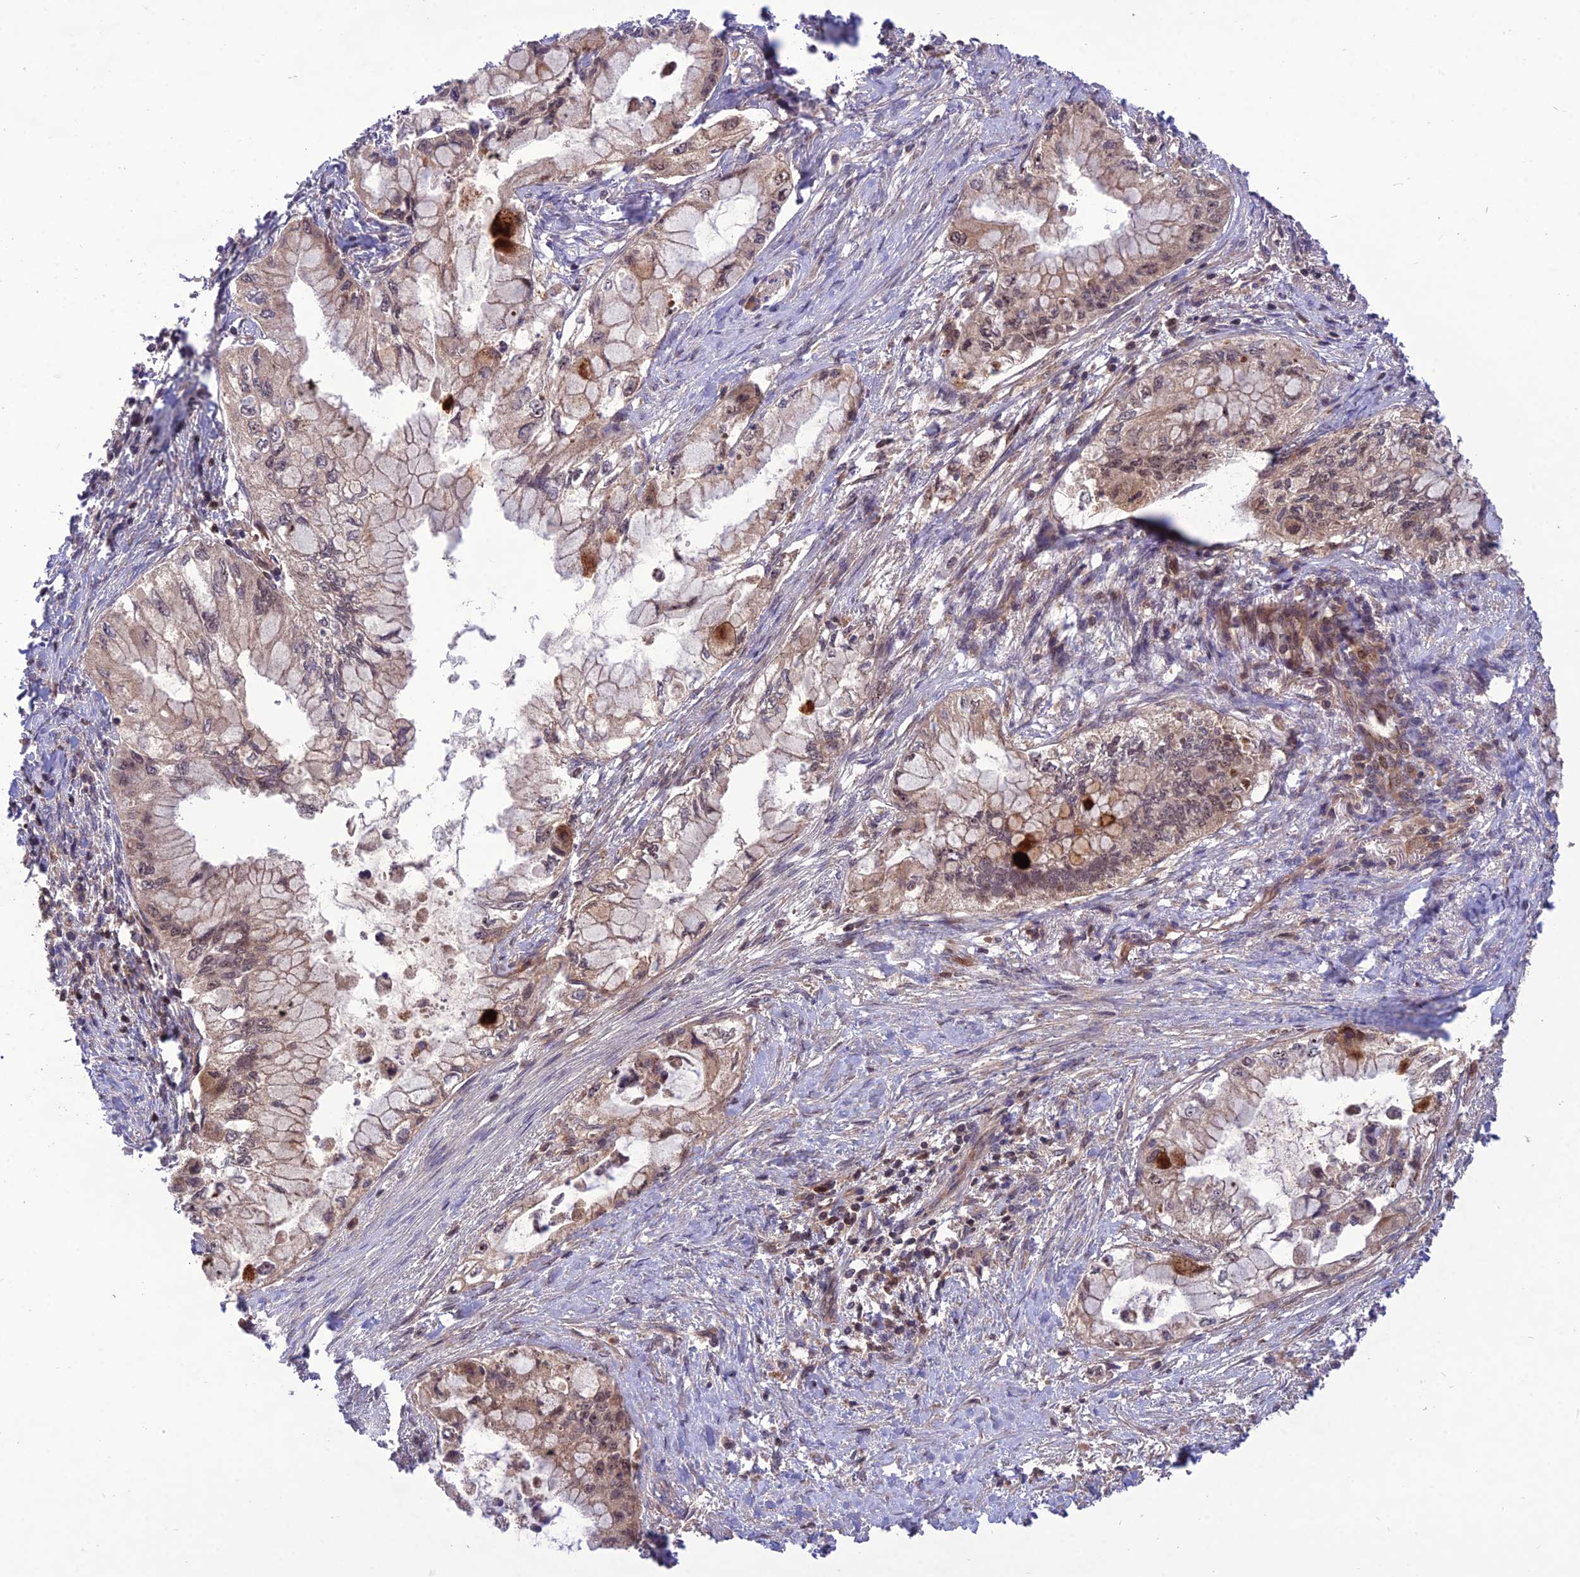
{"staining": {"intensity": "weak", "quantity": "25%-75%", "location": "cytoplasmic/membranous,nuclear"}, "tissue": "pancreatic cancer", "cell_type": "Tumor cells", "image_type": "cancer", "snomed": [{"axis": "morphology", "description": "Adenocarcinoma, NOS"}, {"axis": "topography", "description": "Pancreas"}], "caption": "This image demonstrates immunohistochemistry staining of human pancreatic cancer (adenocarcinoma), with low weak cytoplasmic/membranous and nuclear expression in about 25%-75% of tumor cells.", "gene": "NDUFC1", "patient": {"sex": "male", "age": 48}}